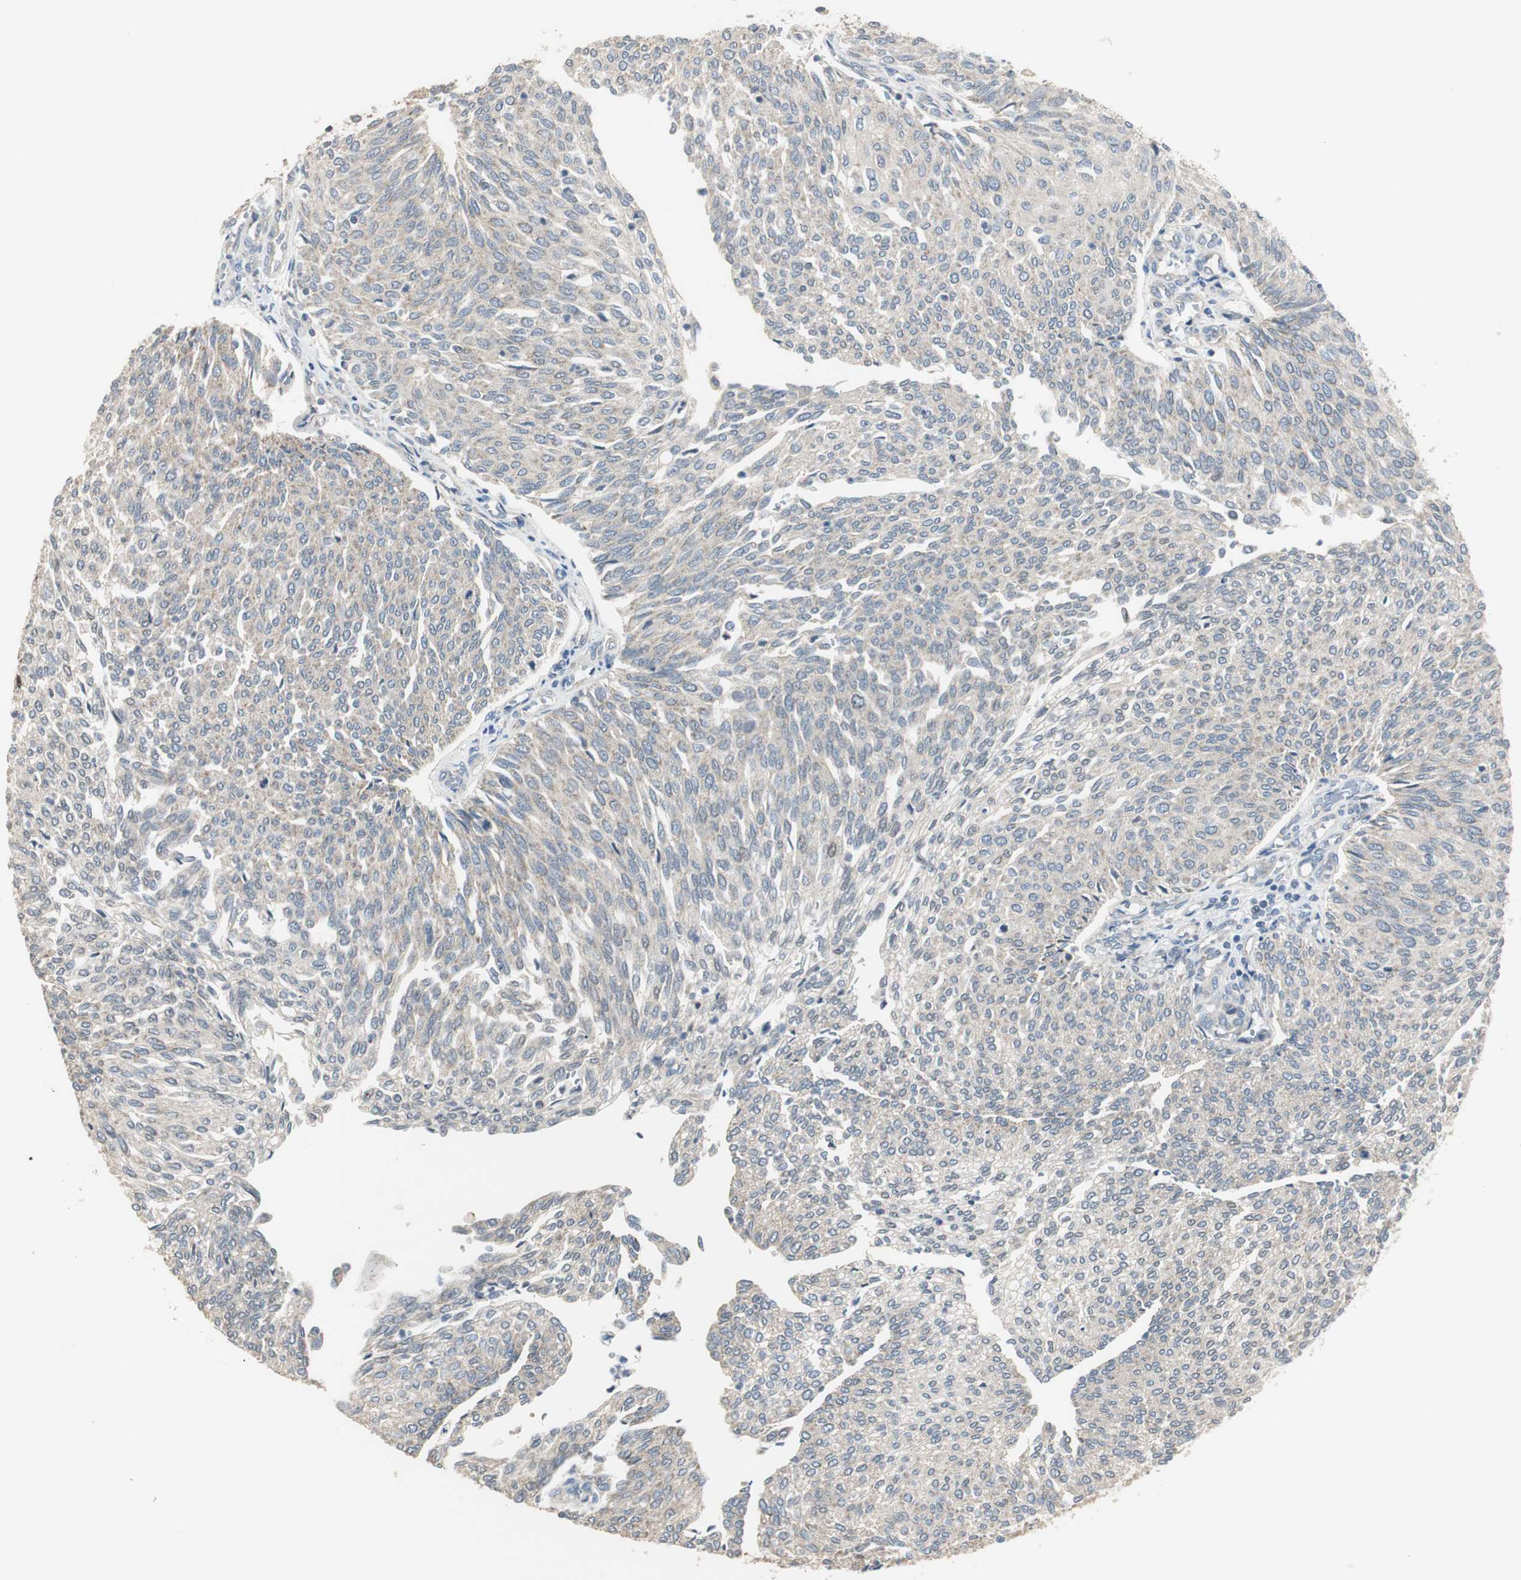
{"staining": {"intensity": "weak", "quantity": "<25%", "location": "nuclear"}, "tissue": "urothelial cancer", "cell_type": "Tumor cells", "image_type": "cancer", "snomed": [{"axis": "morphology", "description": "Urothelial carcinoma, Low grade"}, {"axis": "topography", "description": "Urinary bladder"}], "caption": "Human urothelial carcinoma (low-grade) stained for a protein using IHC reveals no positivity in tumor cells.", "gene": "MYT1", "patient": {"sex": "female", "age": 79}}